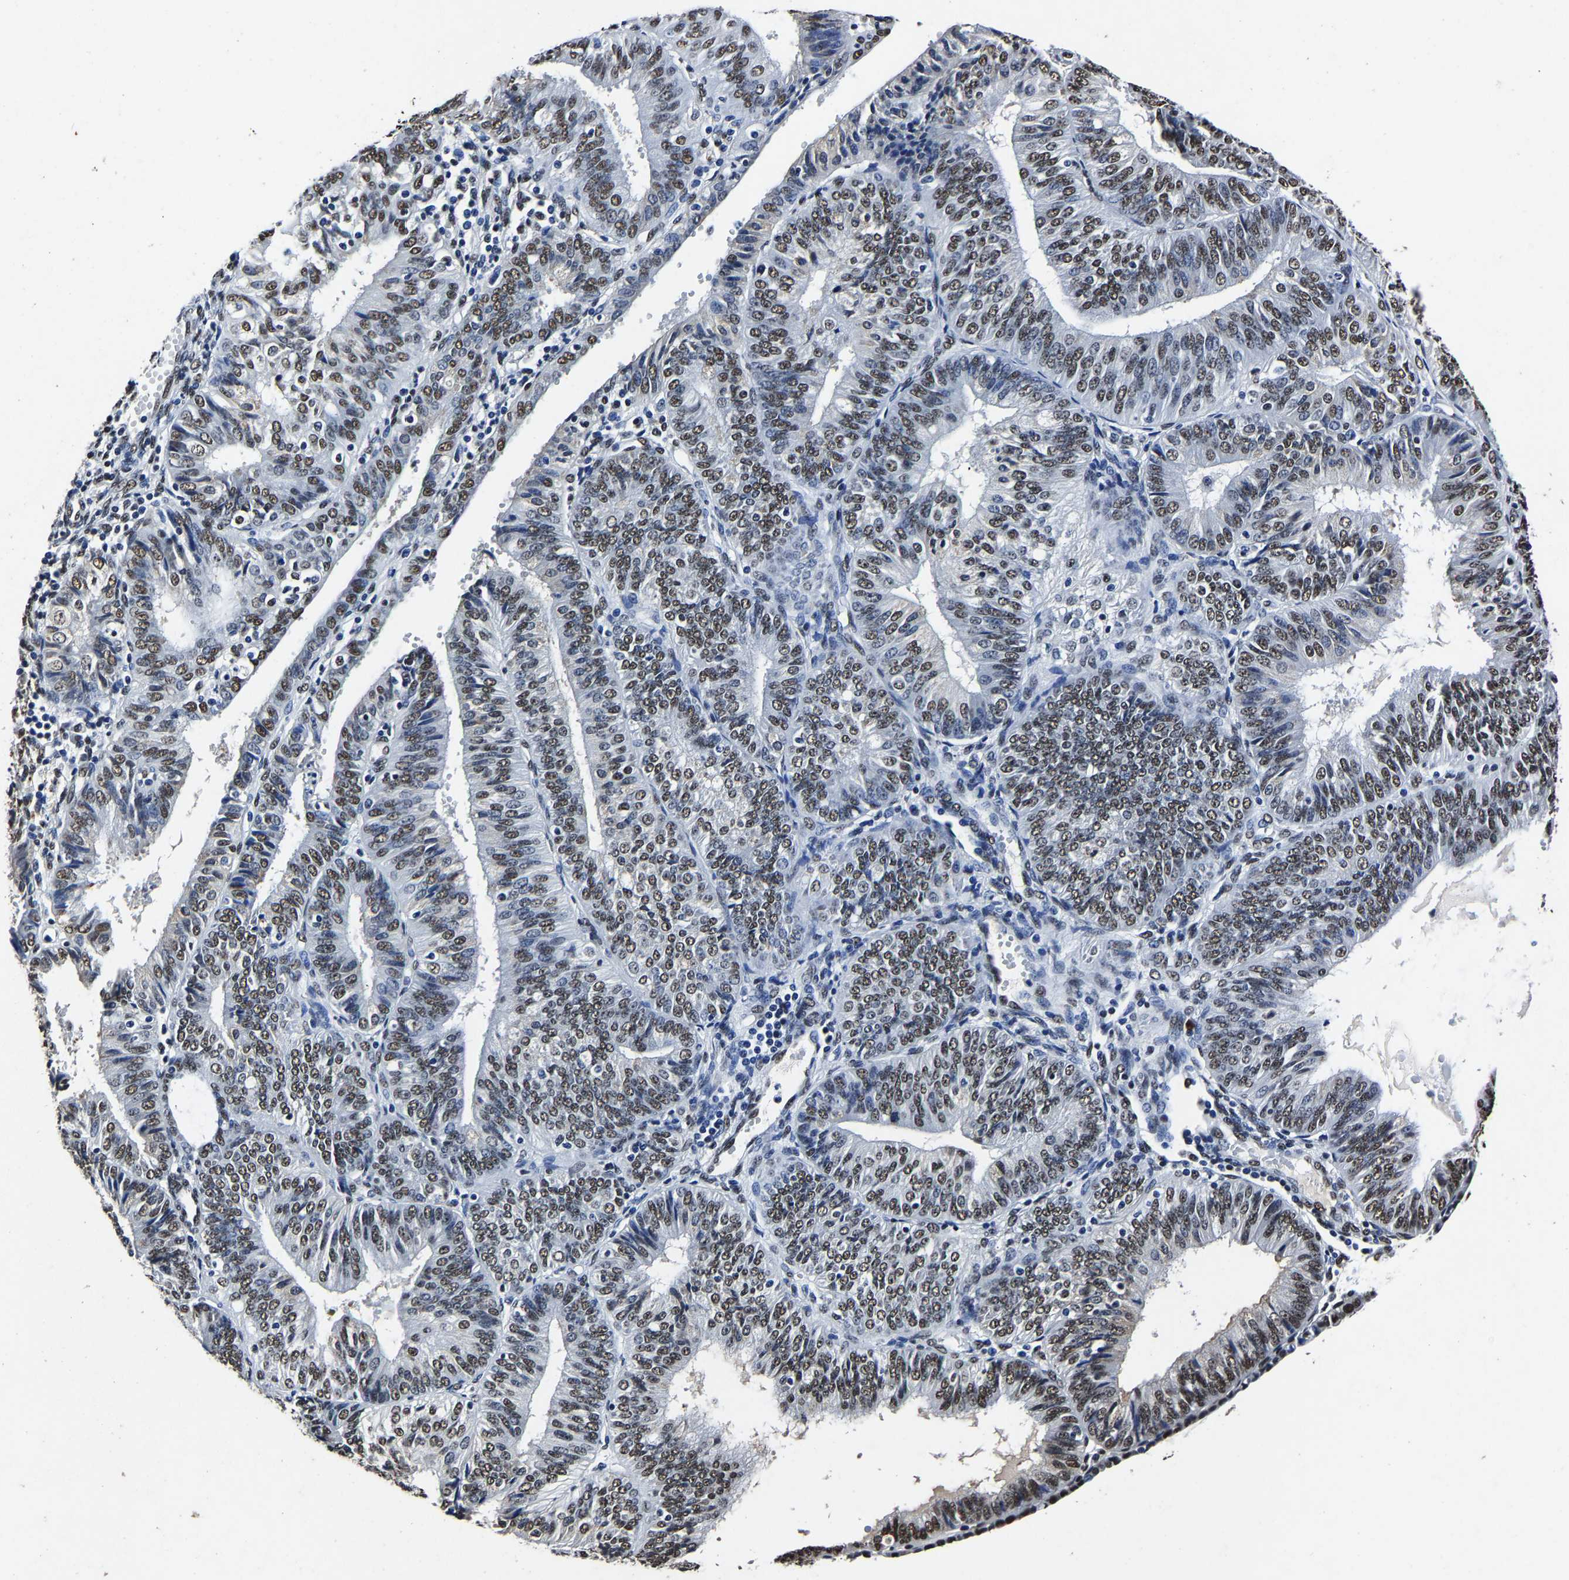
{"staining": {"intensity": "moderate", "quantity": ">75%", "location": "nuclear"}, "tissue": "endometrial cancer", "cell_type": "Tumor cells", "image_type": "cancer", "snomed": [{"axis": "morphology", "description": "Adenocarcinoma, NOS"}, {"axis": "topography", "description": "Endometrium"}], "caption": "Moderate nuclear positivity is appreciated in about >75% of tumor cells in endometrial adenocarcinoma.", "gene": "RBM45", "patient": {"sex": "female", "age": 58}}